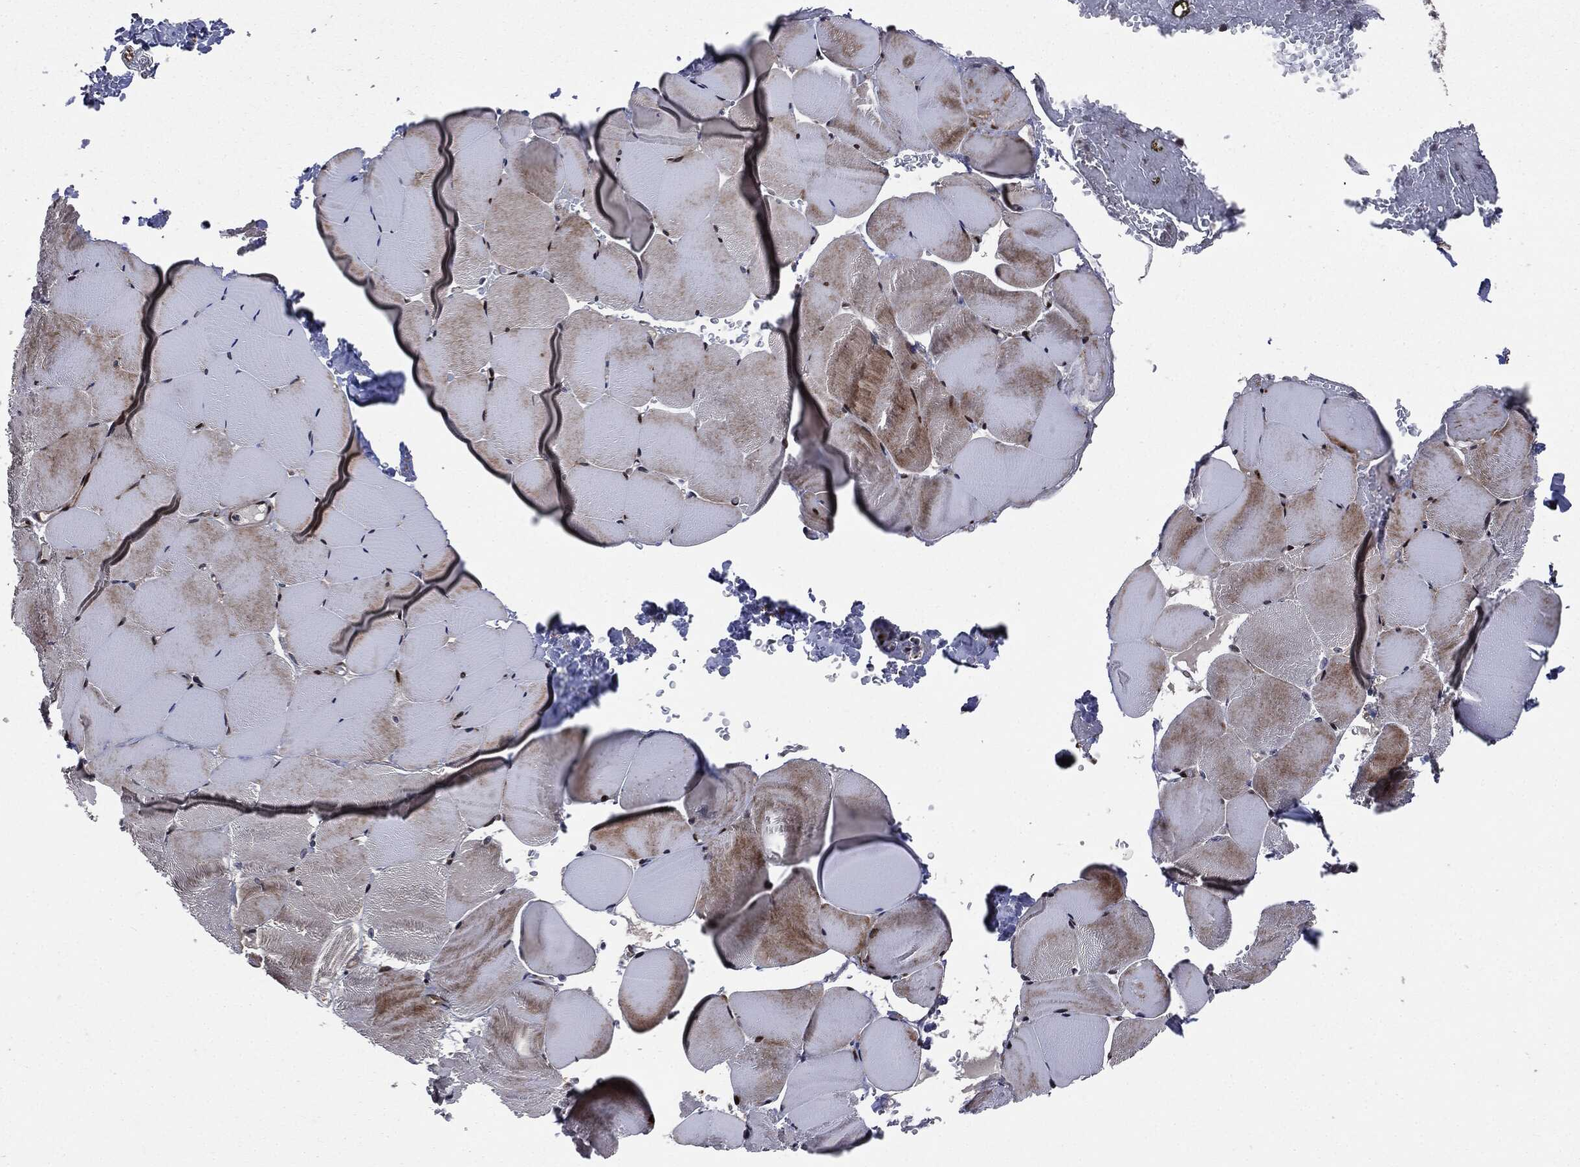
{"staining": {"intensity": "strong", "quantity": "<25%", "location": "cytoplasmic/membranous,nuclear"}, "tissue": "skeletal muscle", "cell_type": "Myocytes", "image_type": "normal", "snomed": [{"axis": "morphology", "description": "Normal tissue, NOS"}, {"axis": "topography", "description": "Skeletal muscle"}], "caption": "The histopathology image exhibits staining of benign skeletal muscle, revealing strong cytoplasmic/membranous,nuclear protein staining (brown color) within myocytes. The protein is shown in brown color, while the nuclei are stained blue.", "gene": "SMAD4", "patient": {"sex": "female", "age": 37}}